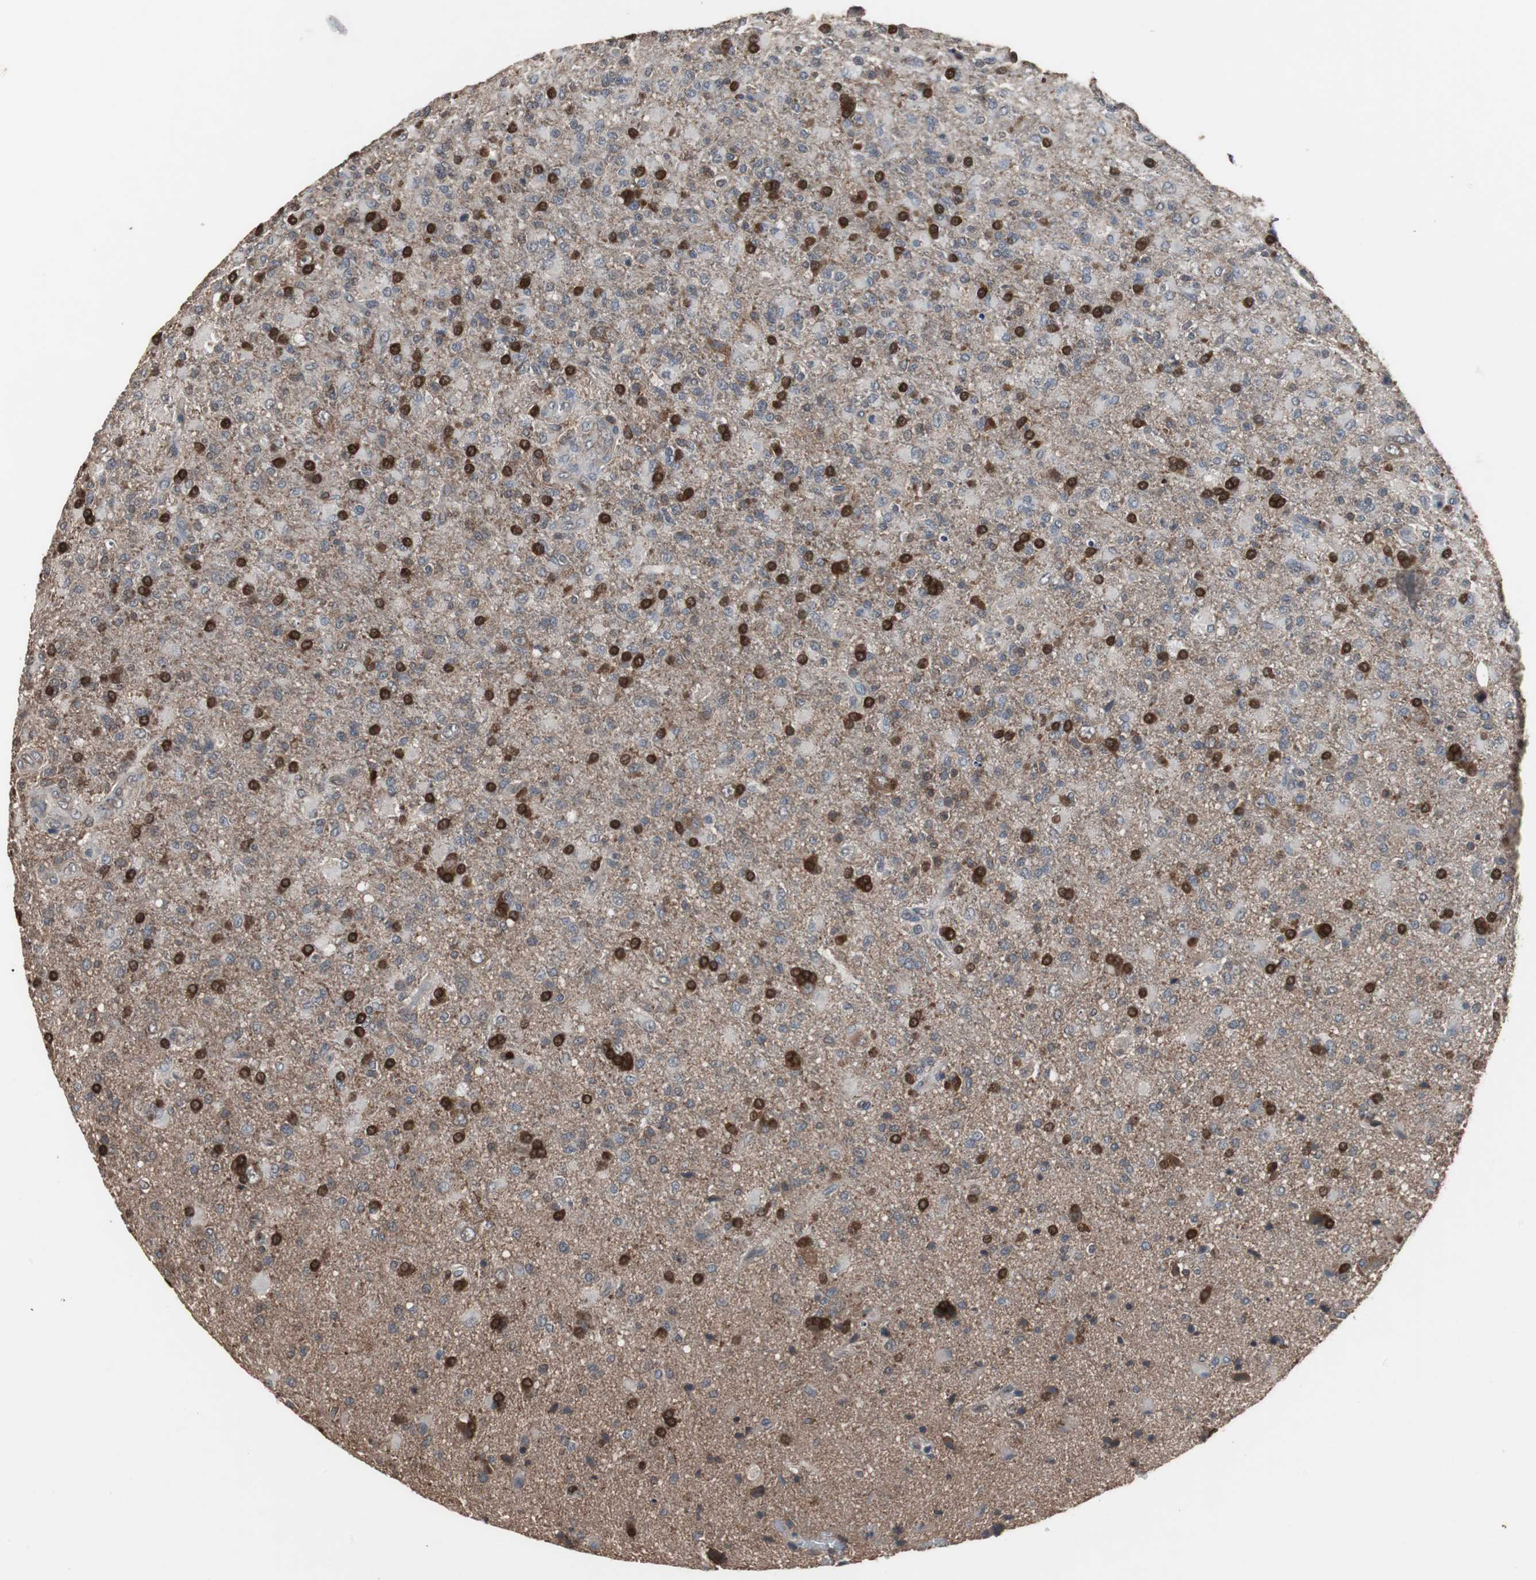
{"staining": {"intensity": "strong", "quantity": "<25%", "location": "cytoplasmic/membranous,nuclear"}, "tissue": "glioma", "cell_type": "Tumor cells", "image_type": "cancer", "snomed": [{"axis": "morphology", "description": "Glioma, malignant, High grade"}, {"axis": "topography", "description": "Brain"}], "caption": "Malignant glioma (high-grade) was stained to show a protein in brown. There is medium levels of strong cytoplasmic/membranous and nuclear staining in about <25% of tumor cells.", "gene": "NDRG1", "patient": {"sex": "male", "age": 71}}